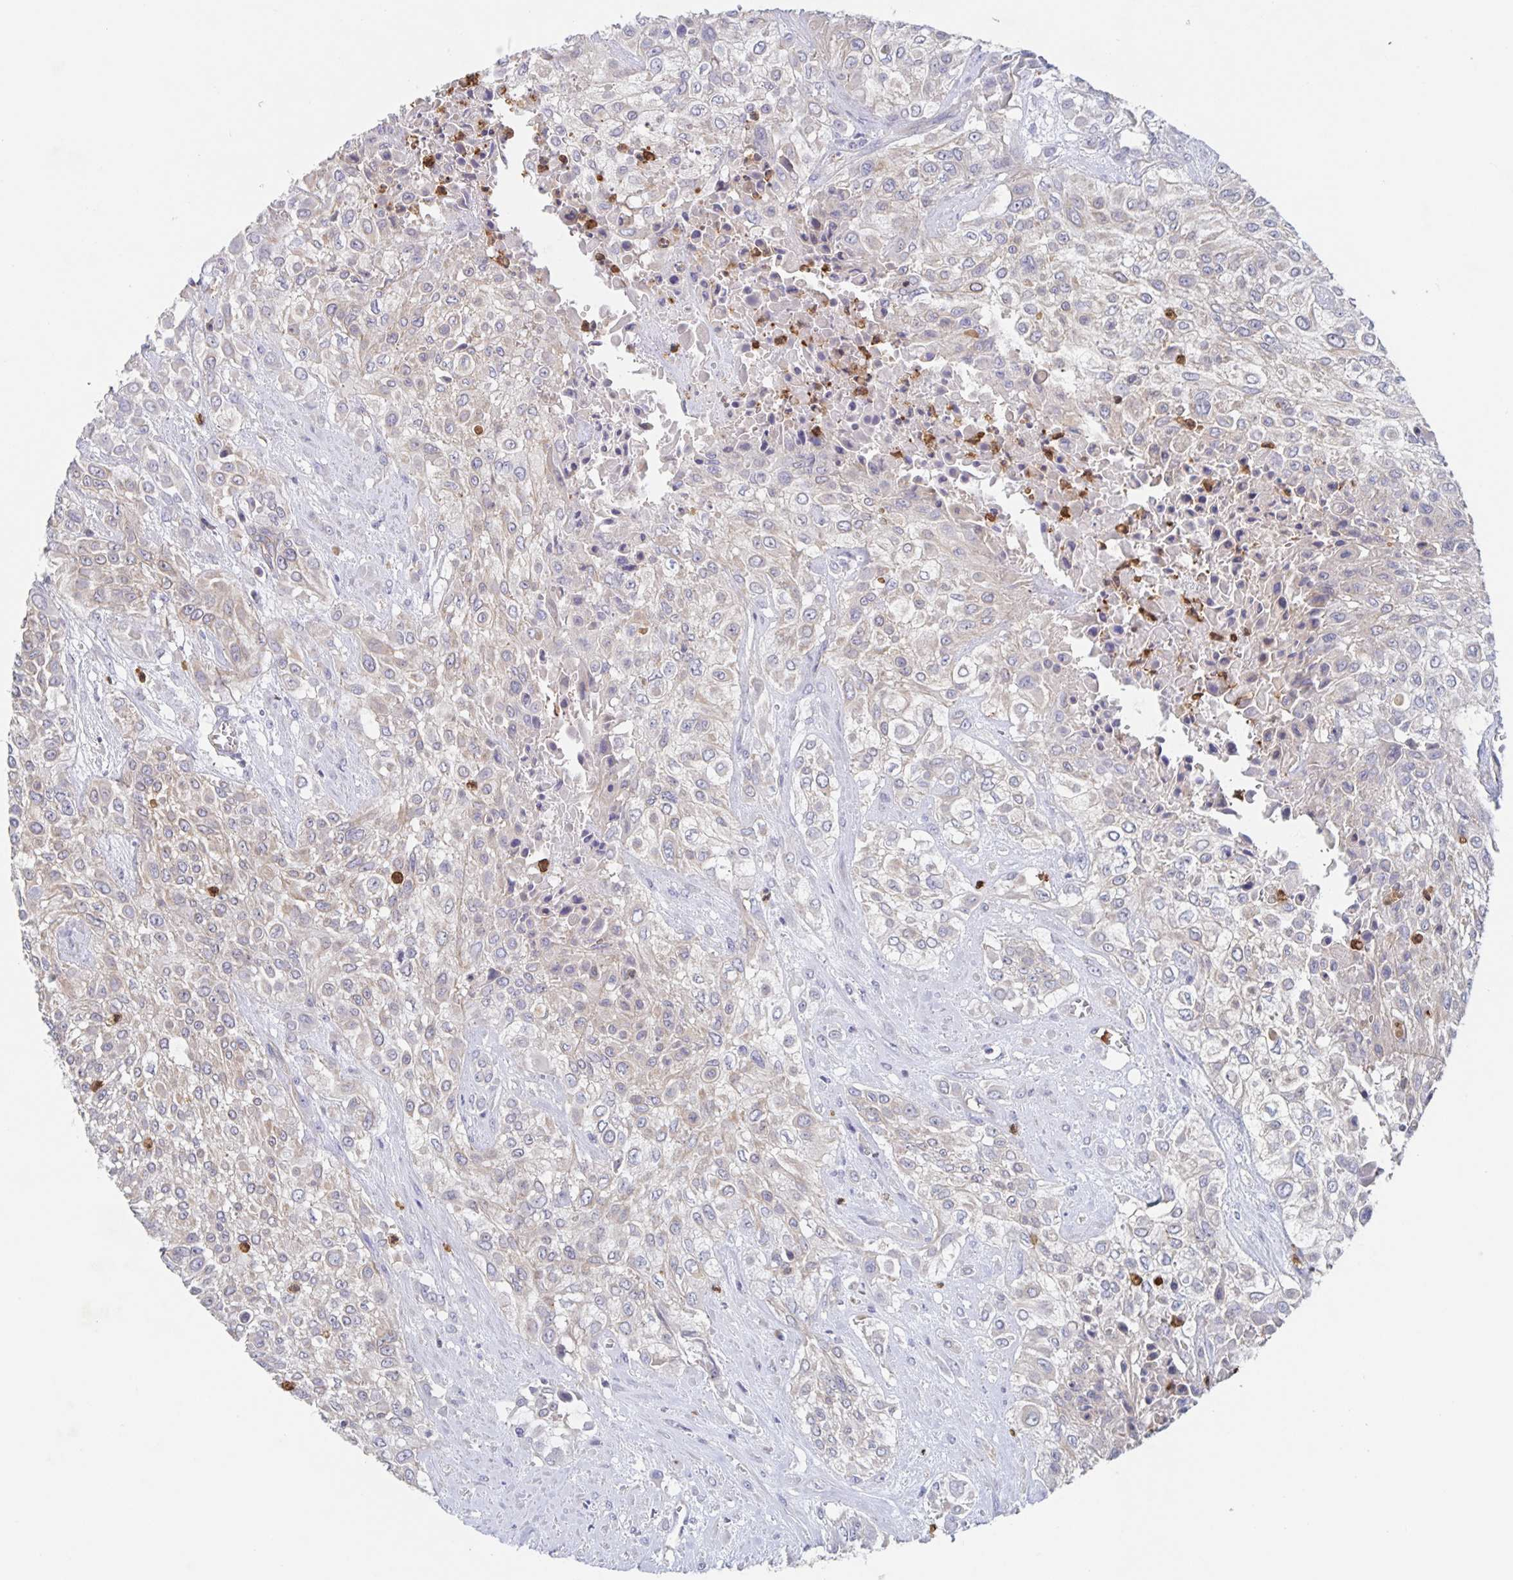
{"staining": {"intensity": "weak", "quantity": "25%-75%", "location": "cytoplasmic/membranous"}, "tissue": "urothelial cancer", "cell_type": "Tumor cells", "image_type": "cancer", "snomed": [{"axis": "morphology", "description": "Urothelial carcinoma, High grade"}, {"axis": "topography", "description": "Urinary bladder"}], "caption": "Immunohistochemical staining of human high-grade urothelial carcinoma reveals low levels of weak cytoplasmic/membranous expression in approximately 25%-75% of tumor cells.", "gene": "CDC42BPG", "patient": {"sex": "male", "age": 57}}